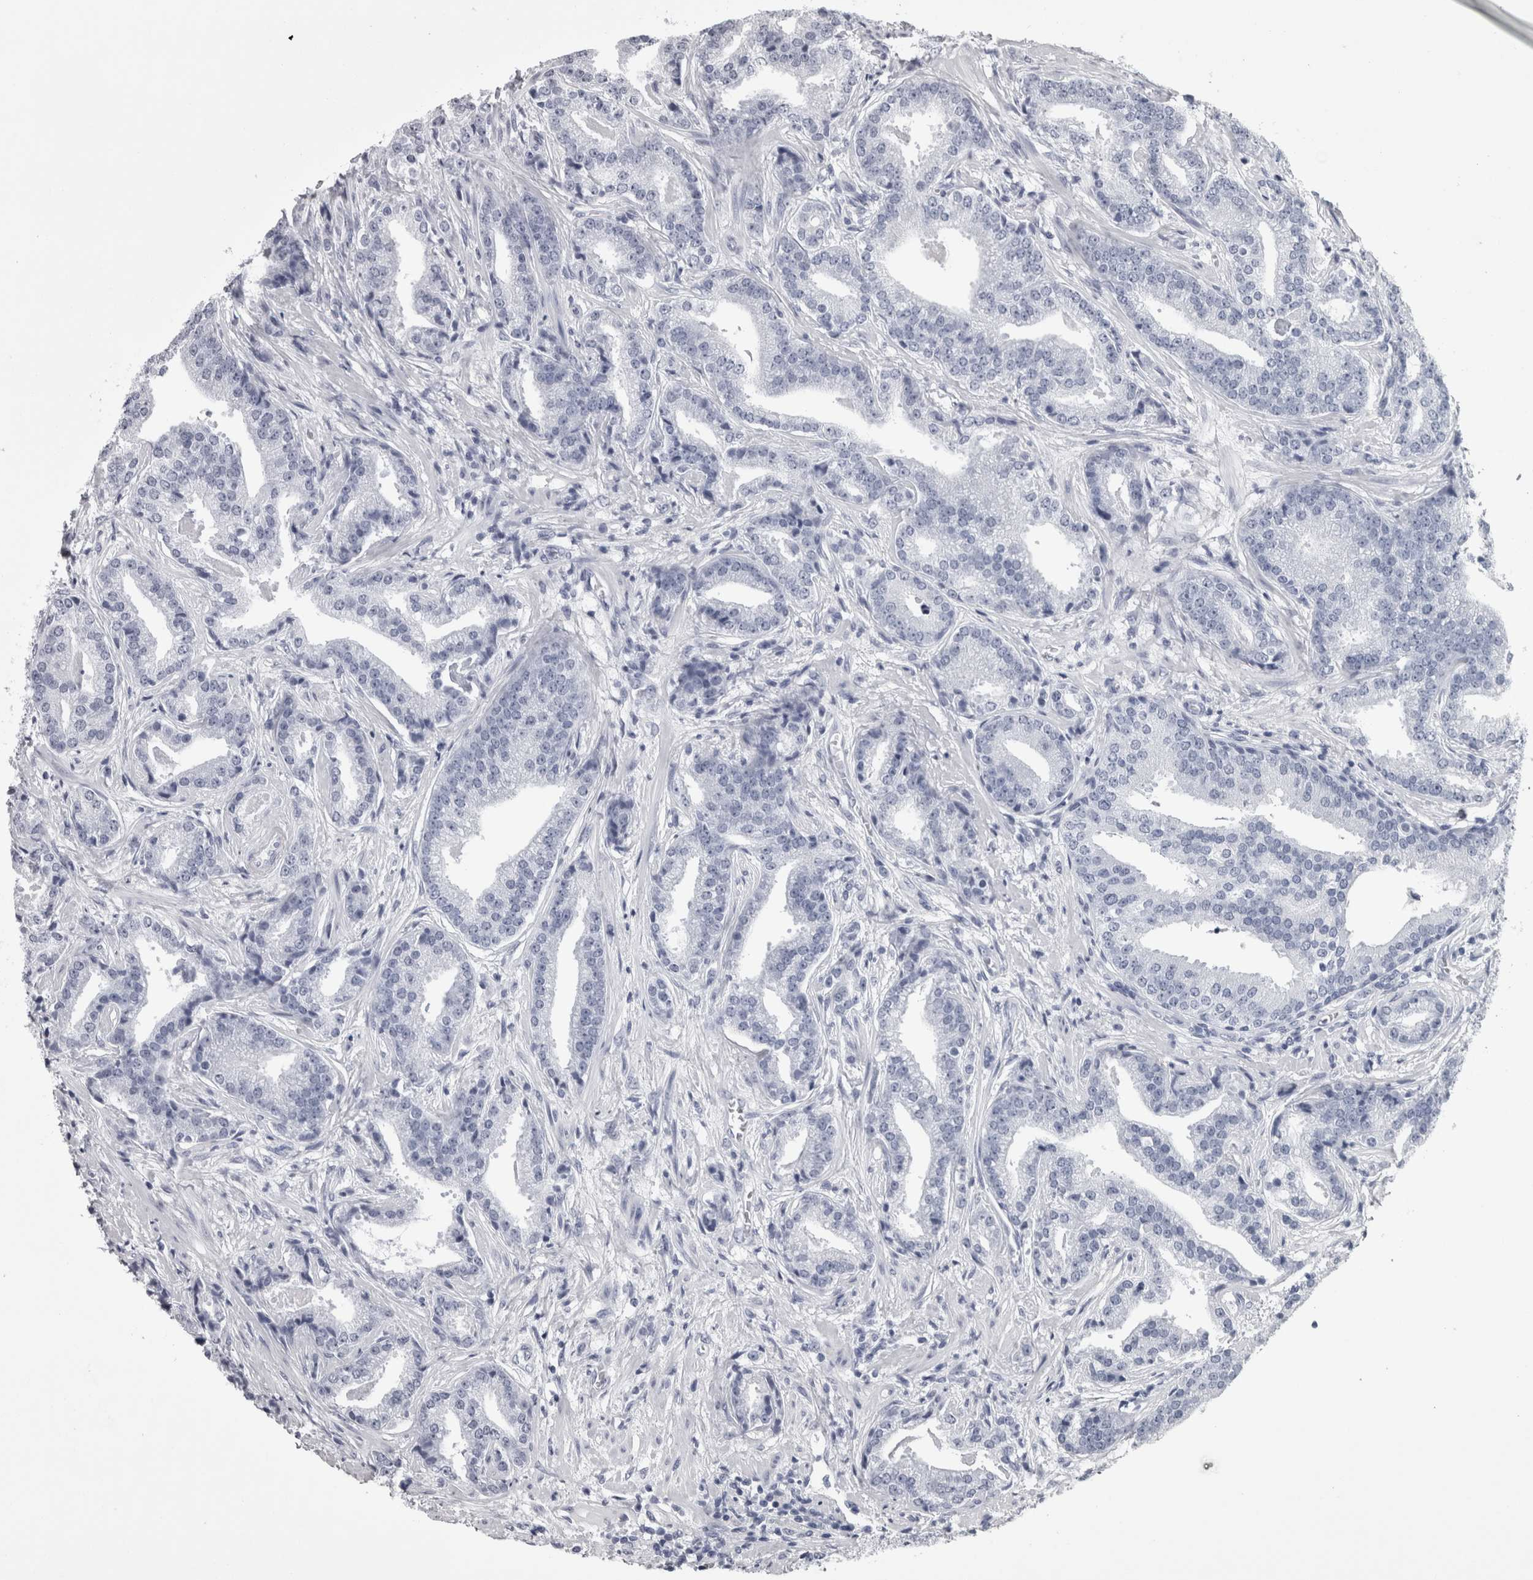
{"staining": {"intensity": "negative", "quantity": "none", "location": "none"}, "tissue": "prostate cancer", "cell_type": "Tumor cells", "image_type": "cancer", "snomed": [{"axis": "morphology", "description": "Adenocarcinoma, Low grade"}, {"axis": "topography", "description": "Prostate"}], "caption": "Prostate cancer (adenocarcinoma (low-grade)) stained for a protein using IHC demonstrates no expression tumor cells.", "gene": "APRT", "patient": {"sex": "male", "age": 67}}